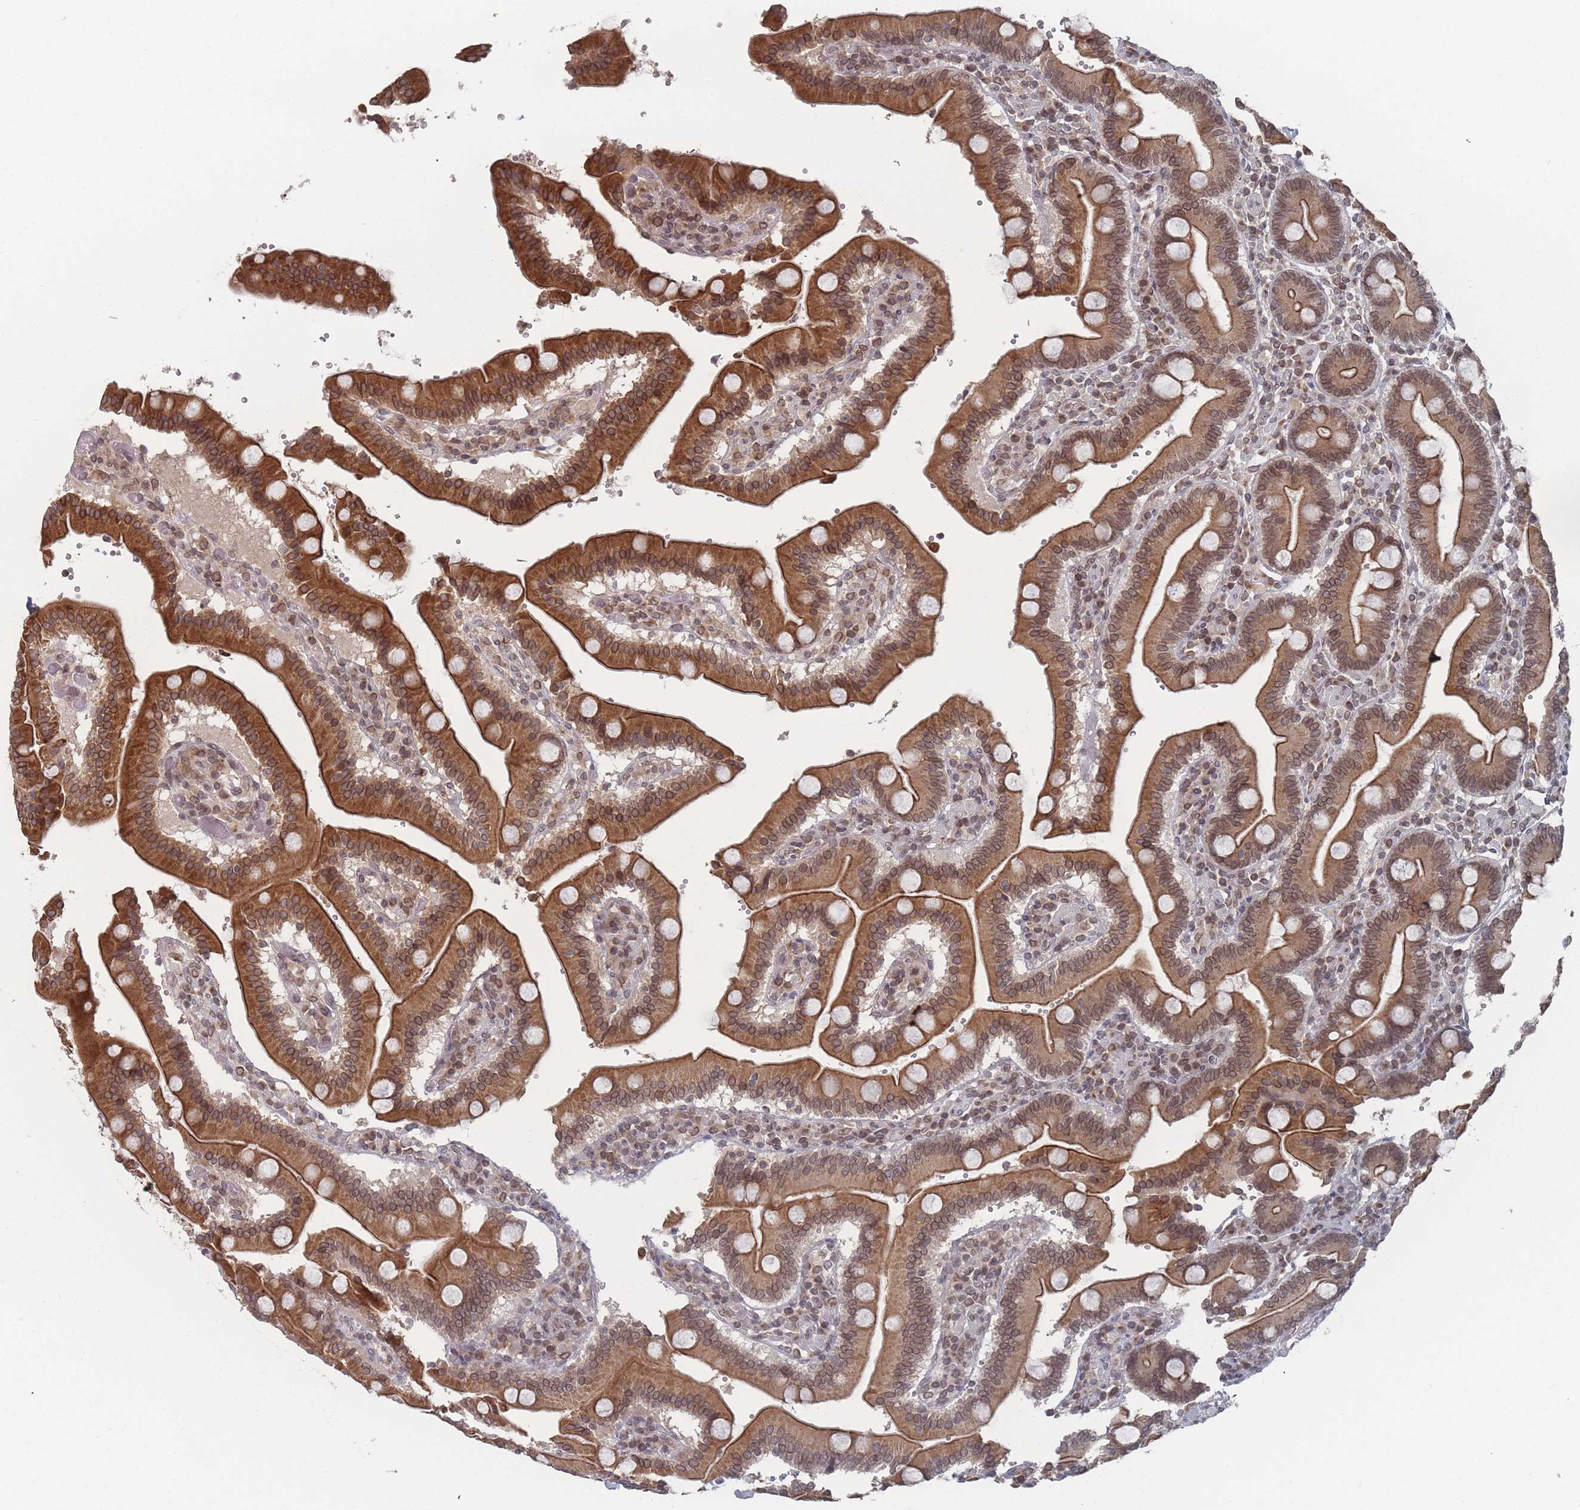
{"staining": {"intensity": "moderate", "quantity": ">75%", "location": "cytoplasmic/membranous,nuclear"}, "tissue": "duodenum", "cell_type": "Glandular cells", "image_type": "normal", "snomed": [{"axis": "morphology", "description": "Normal tissue, NOS"}, {"axis": "topography", "description": "Duodenum"}], "caption": "Protein staining displays moderate cytoplasmic/membranous,nuclear expression in approximately >75% of glandular cells in normal duodenum. The protein is shown in brown color, while the nuclei are stained blue.", "gene": "TBC1D25", "patient": {"sex": "female", "age": 62}}